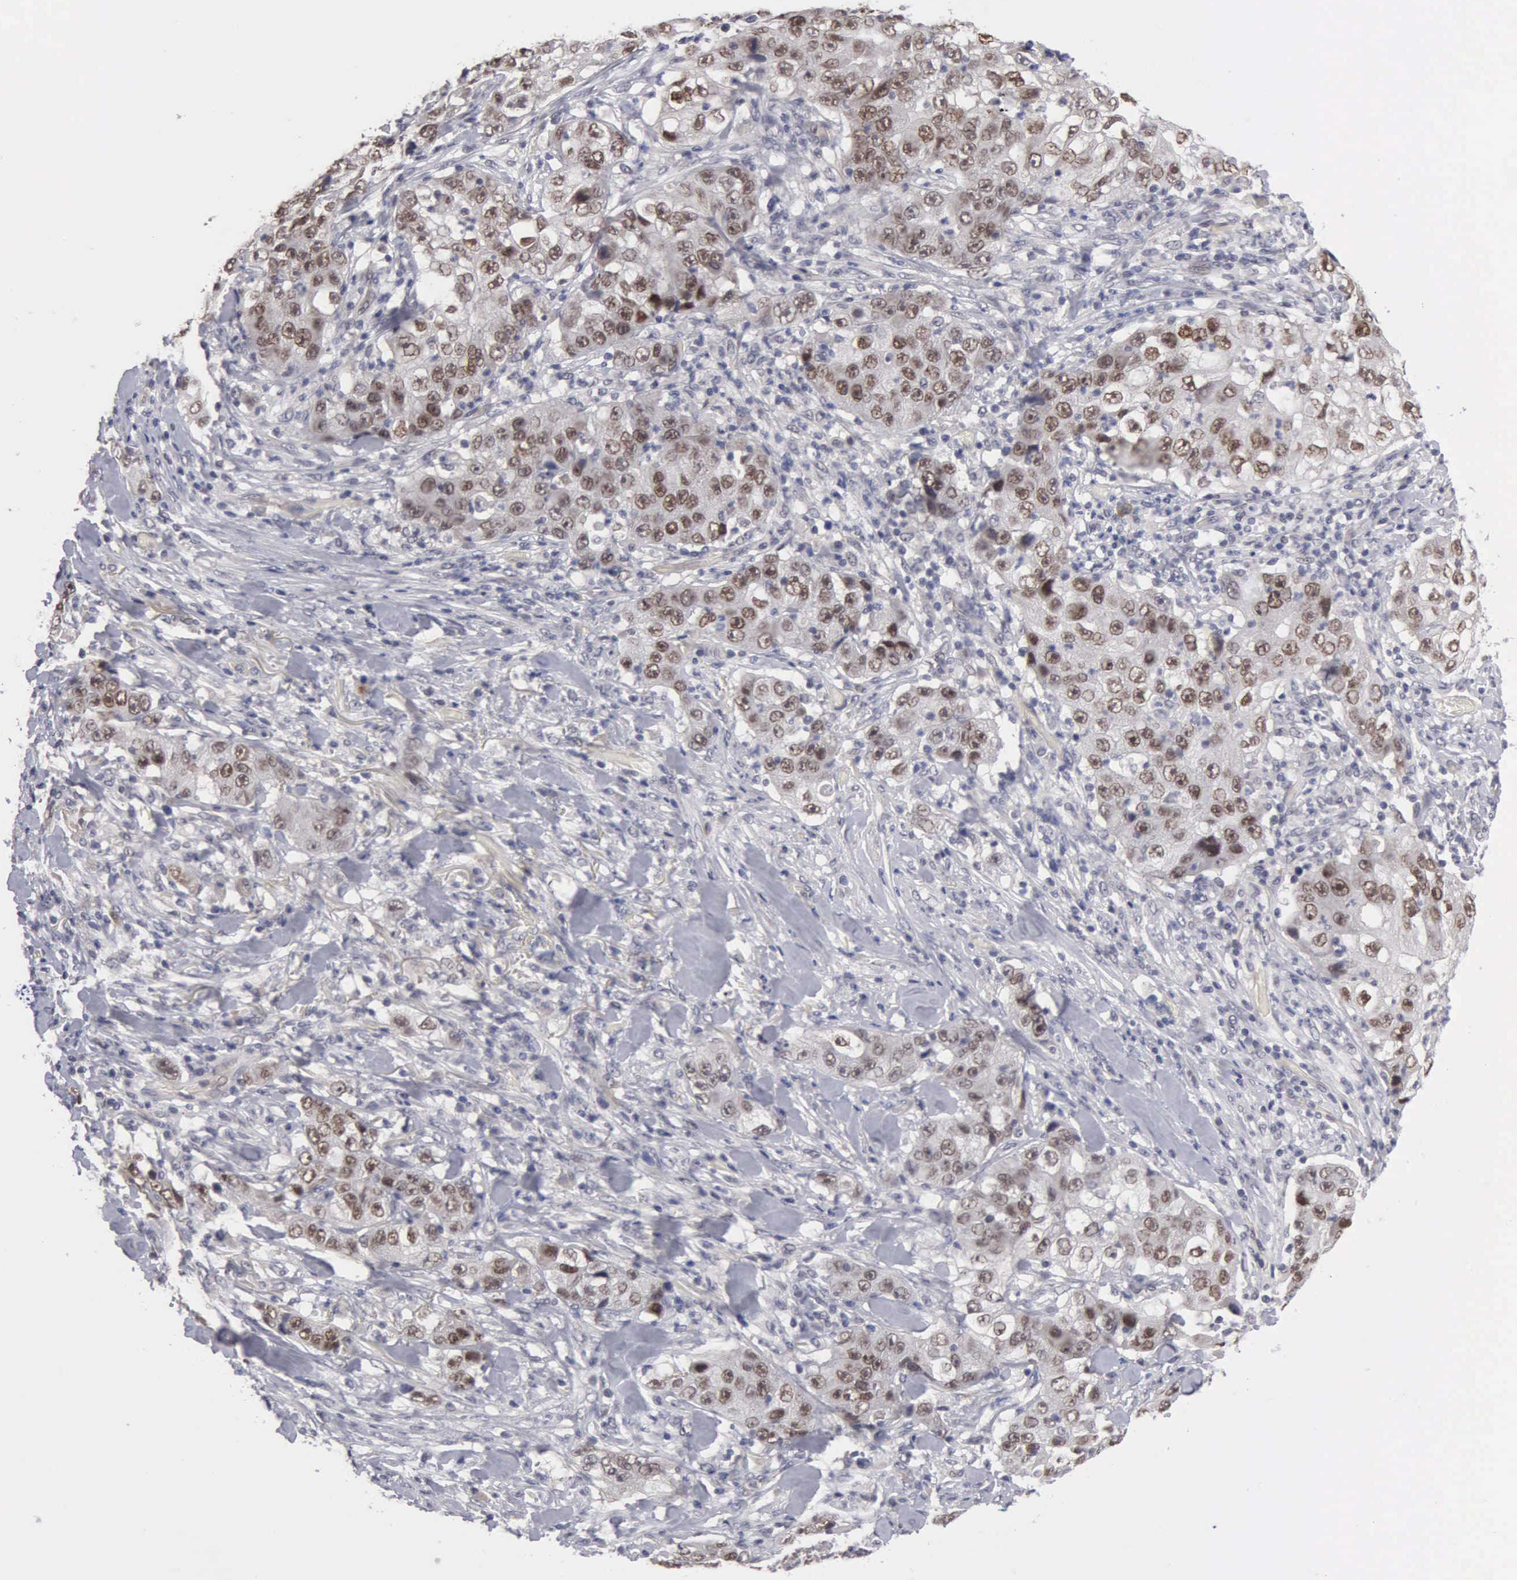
{"staining": {"intensity": "moderate", "quantity": ">75%", "location": "nuclear"}, "tissue": "lung cancer", "cell_type": "Tumor cells", "image_type": "cancer", "snomed": [{"axis": "morphology", "description": "Squamous cell carcinoma, NOS"}, {"axis": "topography", "description": "Lung"}], "caption": "The immunohistochemical stain labels moderate nuclear expression in tumor cells of lung cancer (squamous cell carcinoma) tissue. The staining was performed using DAB (3,3'-diaminobenzidine) to visualize the protein expression in brown, while the nuclei were stained in blue with hematoxylin (Magnification: 20x).", "gene": "ZBTB33", "patient": {"sex": "male", "age": 64}}